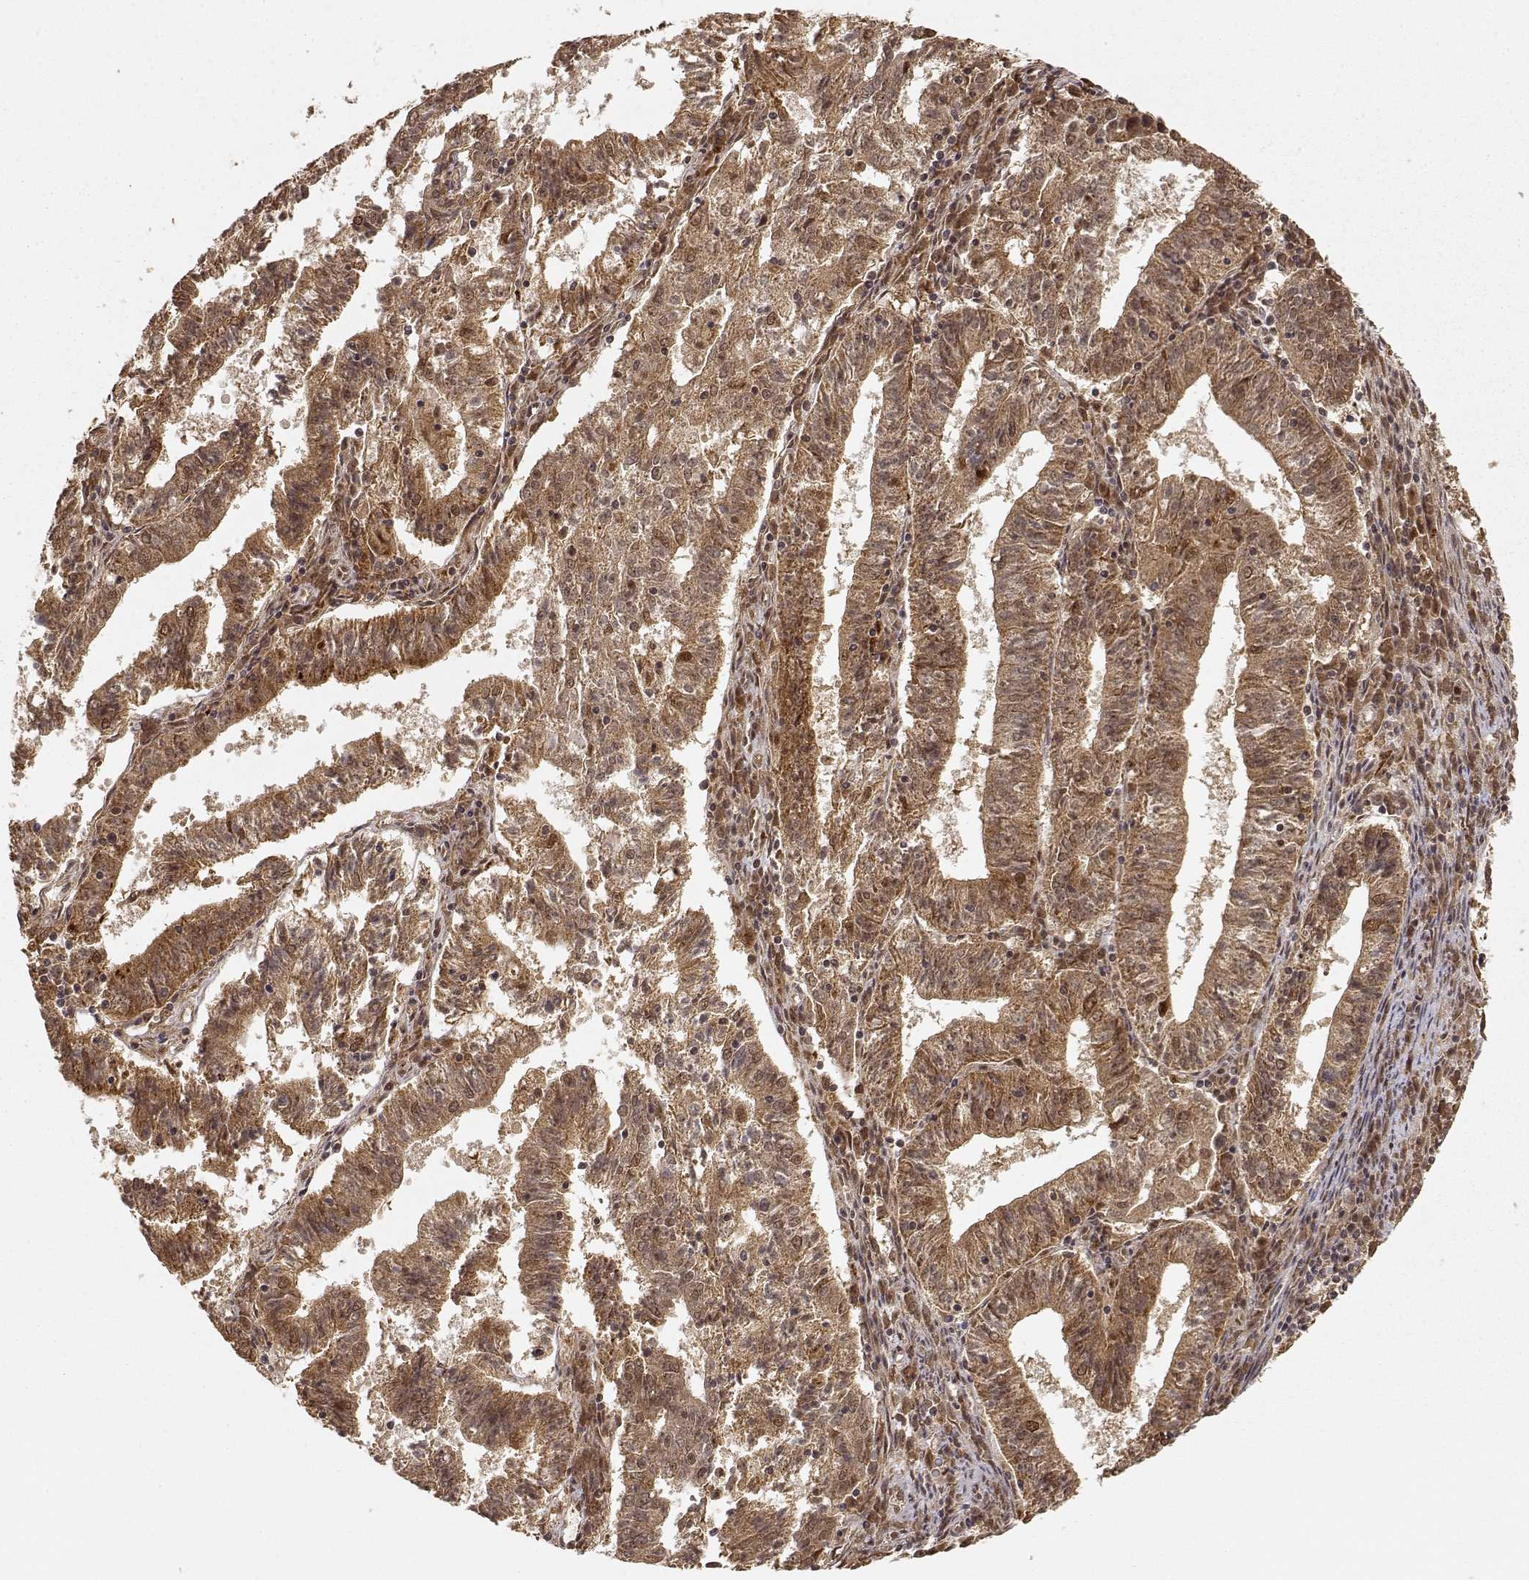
{"staining": {"intensity": "moderate", "quantity": ">75%", "location": "cytoplasmic/membranous,nuclear"}, "tissue": "endometrial cancer", "cell_type": "Tumor cells", "image_type": "cancer", "snomed": [{"axis": "morphology", "description": "Adenocarcinoma, NOS"}, {"axis": "topography", "description": "Endometrium"}], "caption": "The photomicrograph demonstrates staining of endometrial cancer (adenocarcinoma), revealing moderate cytoplasmic/membranous and nuclear protein expression (brown color) within tumor cells.", "gene": "MAEA", "patient": {"sex": "female", "age": 82}}